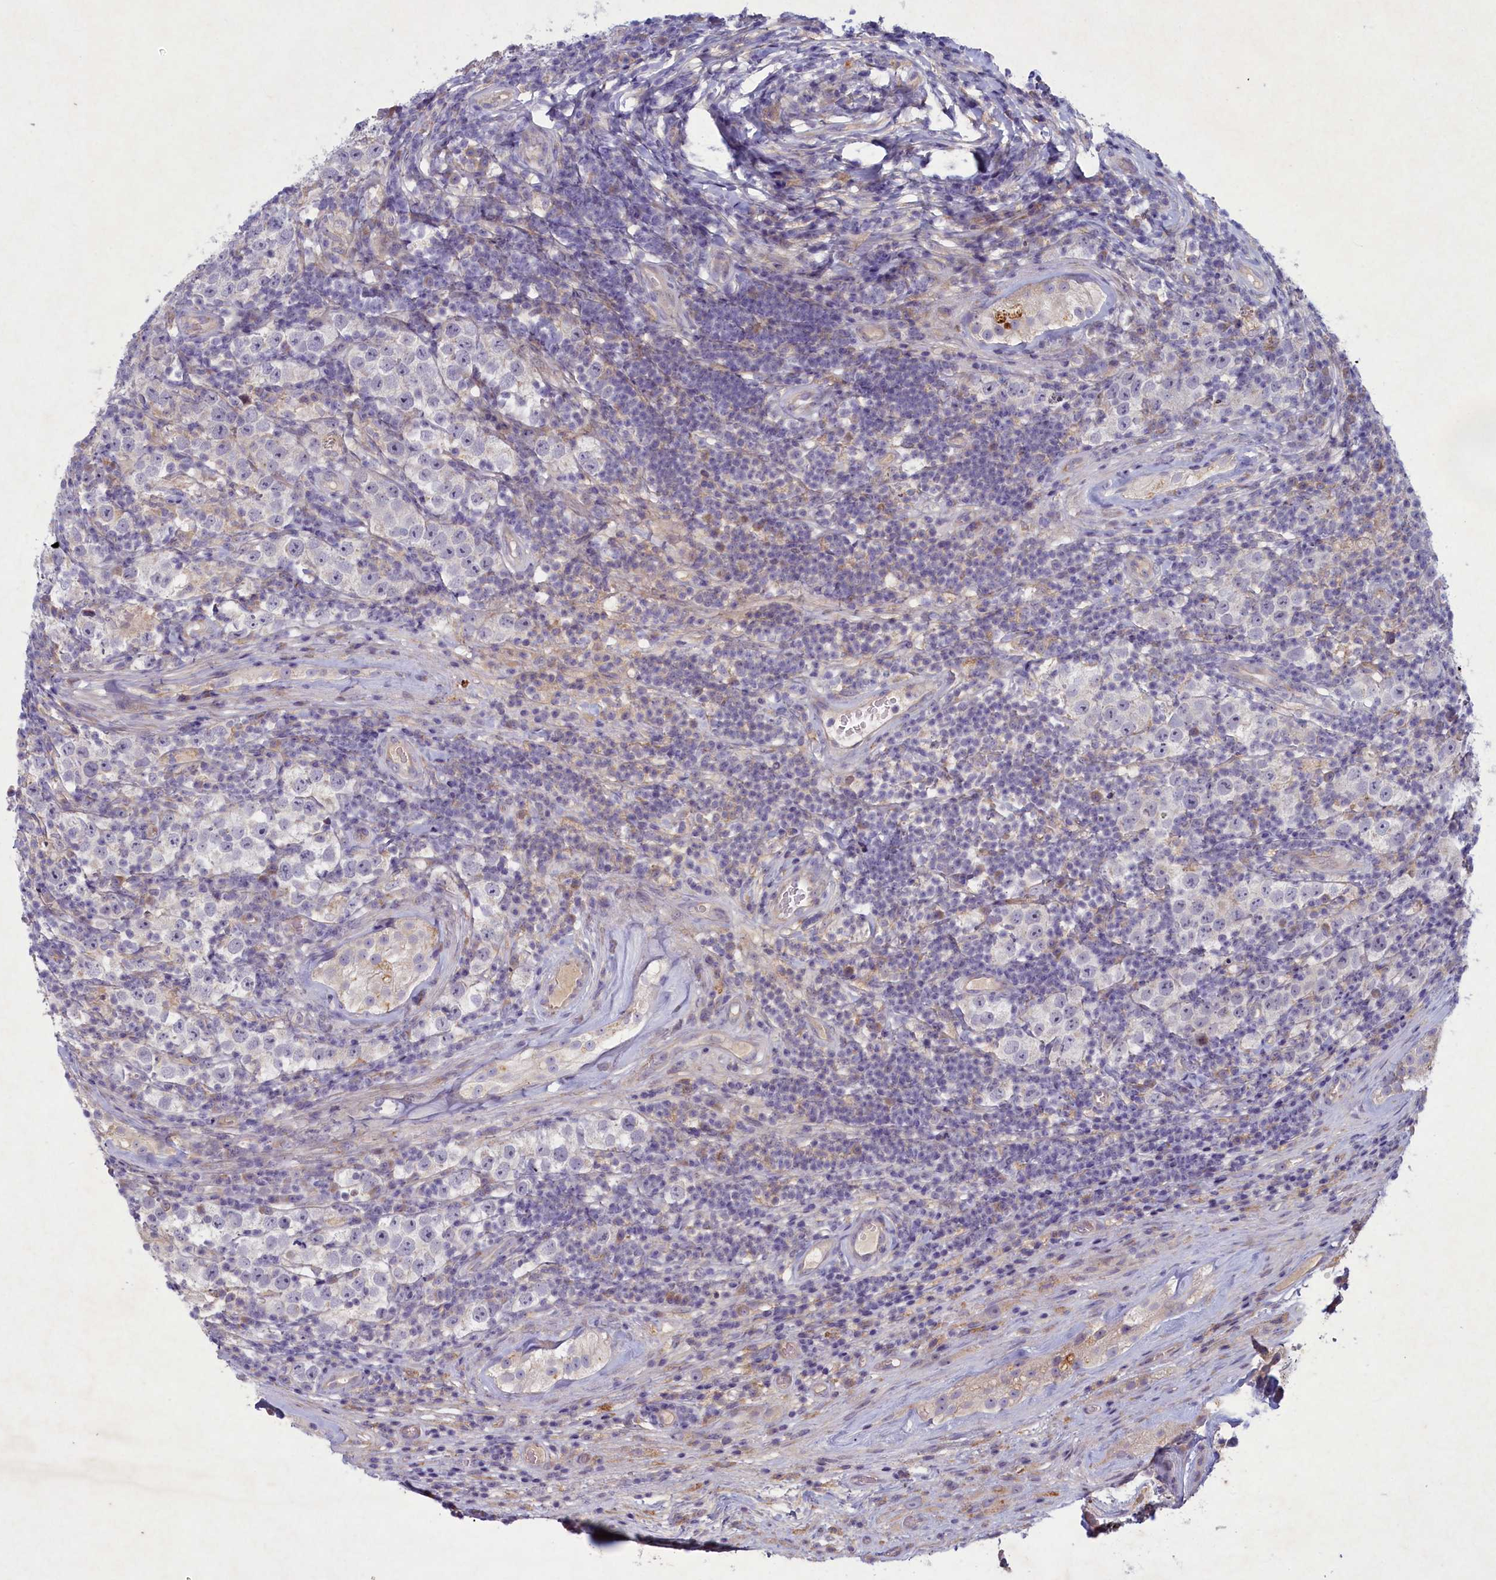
{"staining": {"intensity": "negative", "quantity": "none", "location": "none"}, "tissue": "testis cancer", "cell_type": "Tumor cells", "image_type": "cancer", "snomed": [{"axis": "morphology", "description": "Normal tissue, NOS"}, {"axis": "morphology", "description": "Urothelial carcinoma, High grade"}, {"axis": "morphology", "description": "Seminoma, NOS"}, {"axis": "morphology", "description": "Carcinoma, Embryonal, NOS"}, {"axis": "topography", "description": "Urinary bladder"}, {"axis": "topography", "description": "Testis"}], "caption": "Immunohistochemical staining of human testis urothelial carcinoma (high-grade) reveals no significant expression in tumor cells.", "gene": "PLEKHG6", "patient": {"sex": "male", "age": 41}}